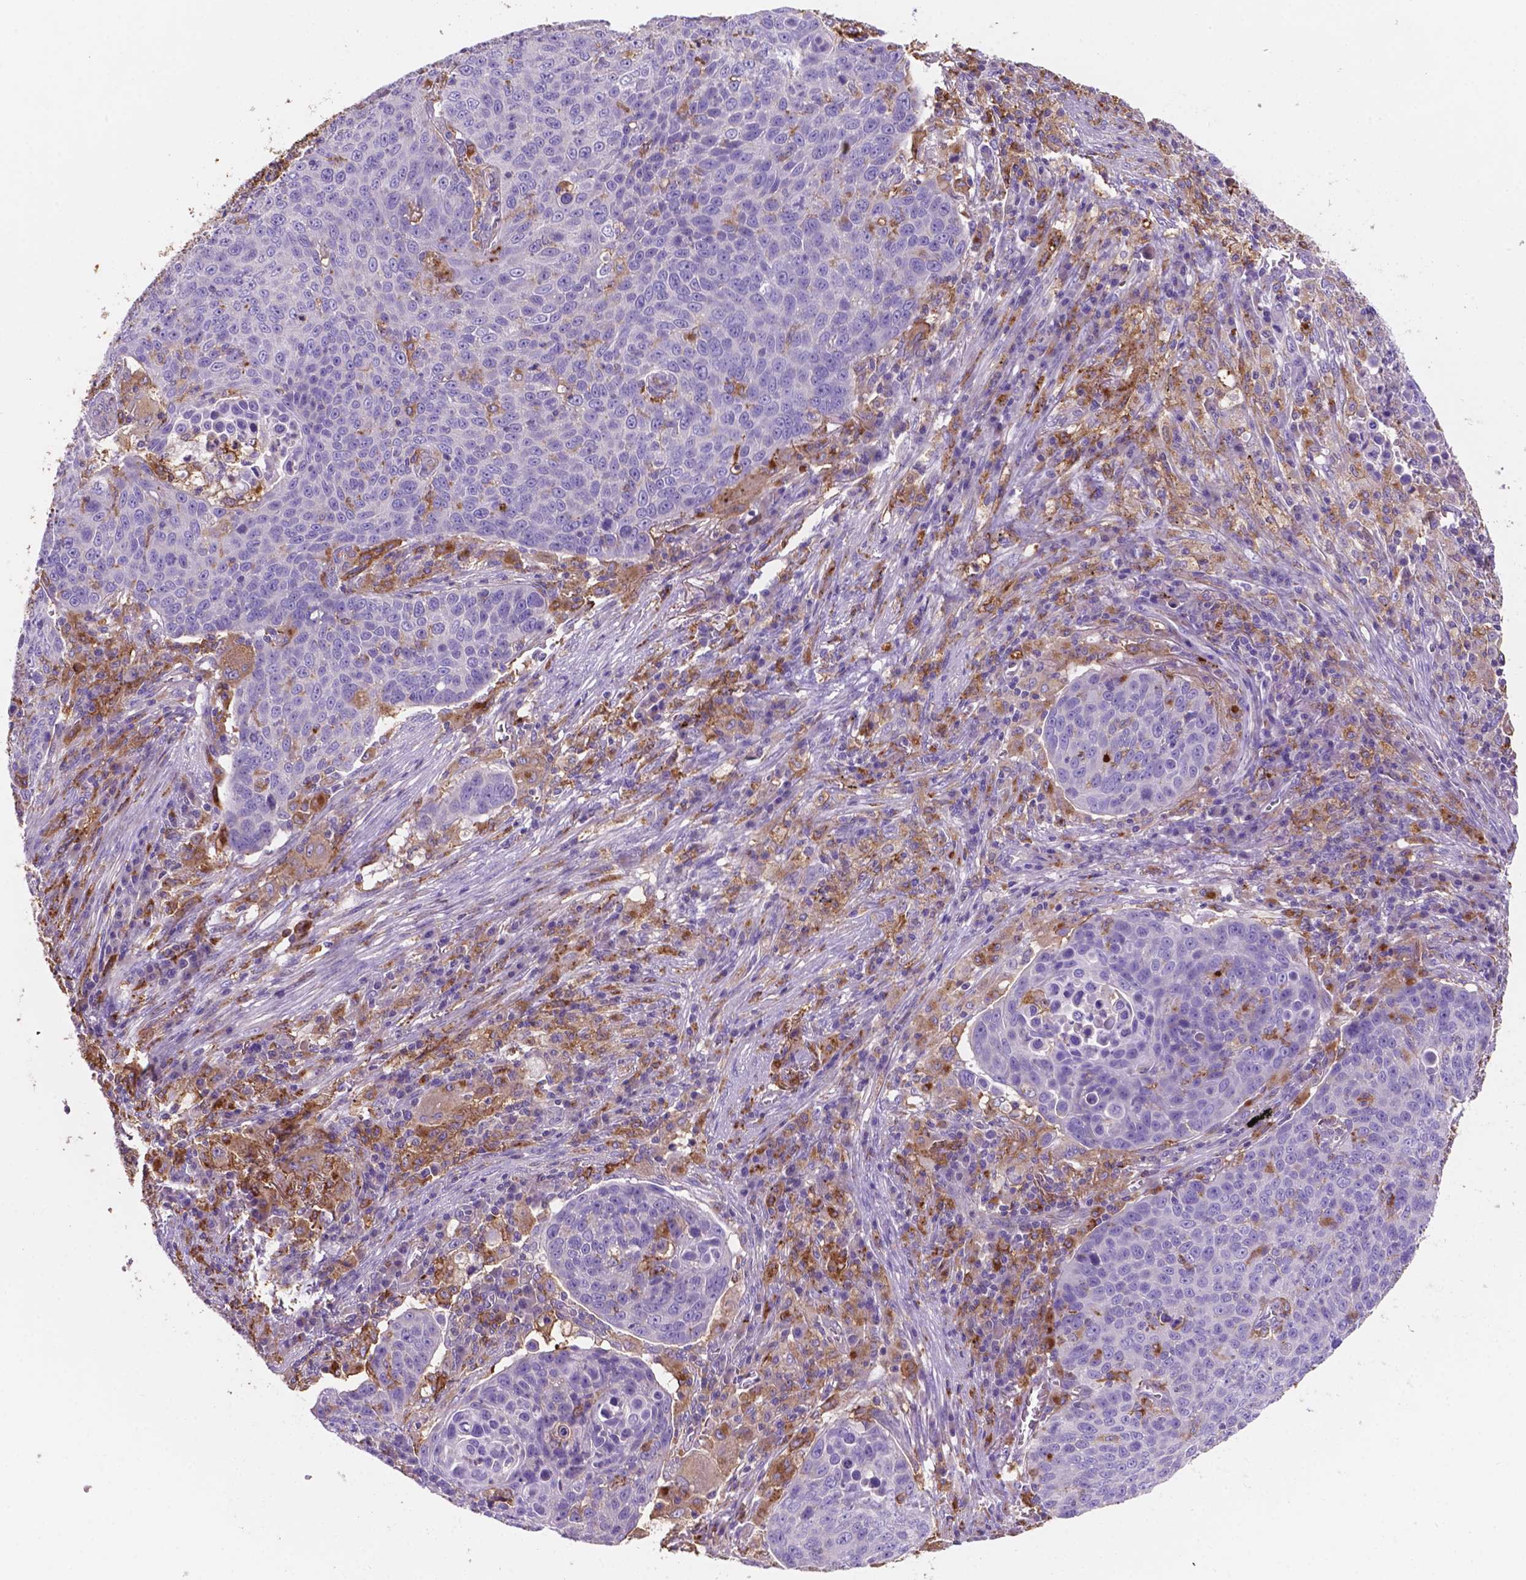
{"staining": {"intensity": "negative", "quantity": "none", "location": "none"}, "tissue": "lung cancer", "cell_type": "Tumor cells", "image_type": "cancer", "snomed": [{"axis": "morphology", "description": "Squamous cell carcinoma, NOS"}, {"axis": "topography", "description": "Lung"}], "caption": "Immunohistochemistry (IHC) histopathology image of lung cancer (squamous cell carcinoma) stained for a protein (brown), which demonstrates no positivity in tumor cells.", "gene": "MKRN2OS", "patient": {"sex": "male", "age": 78}}